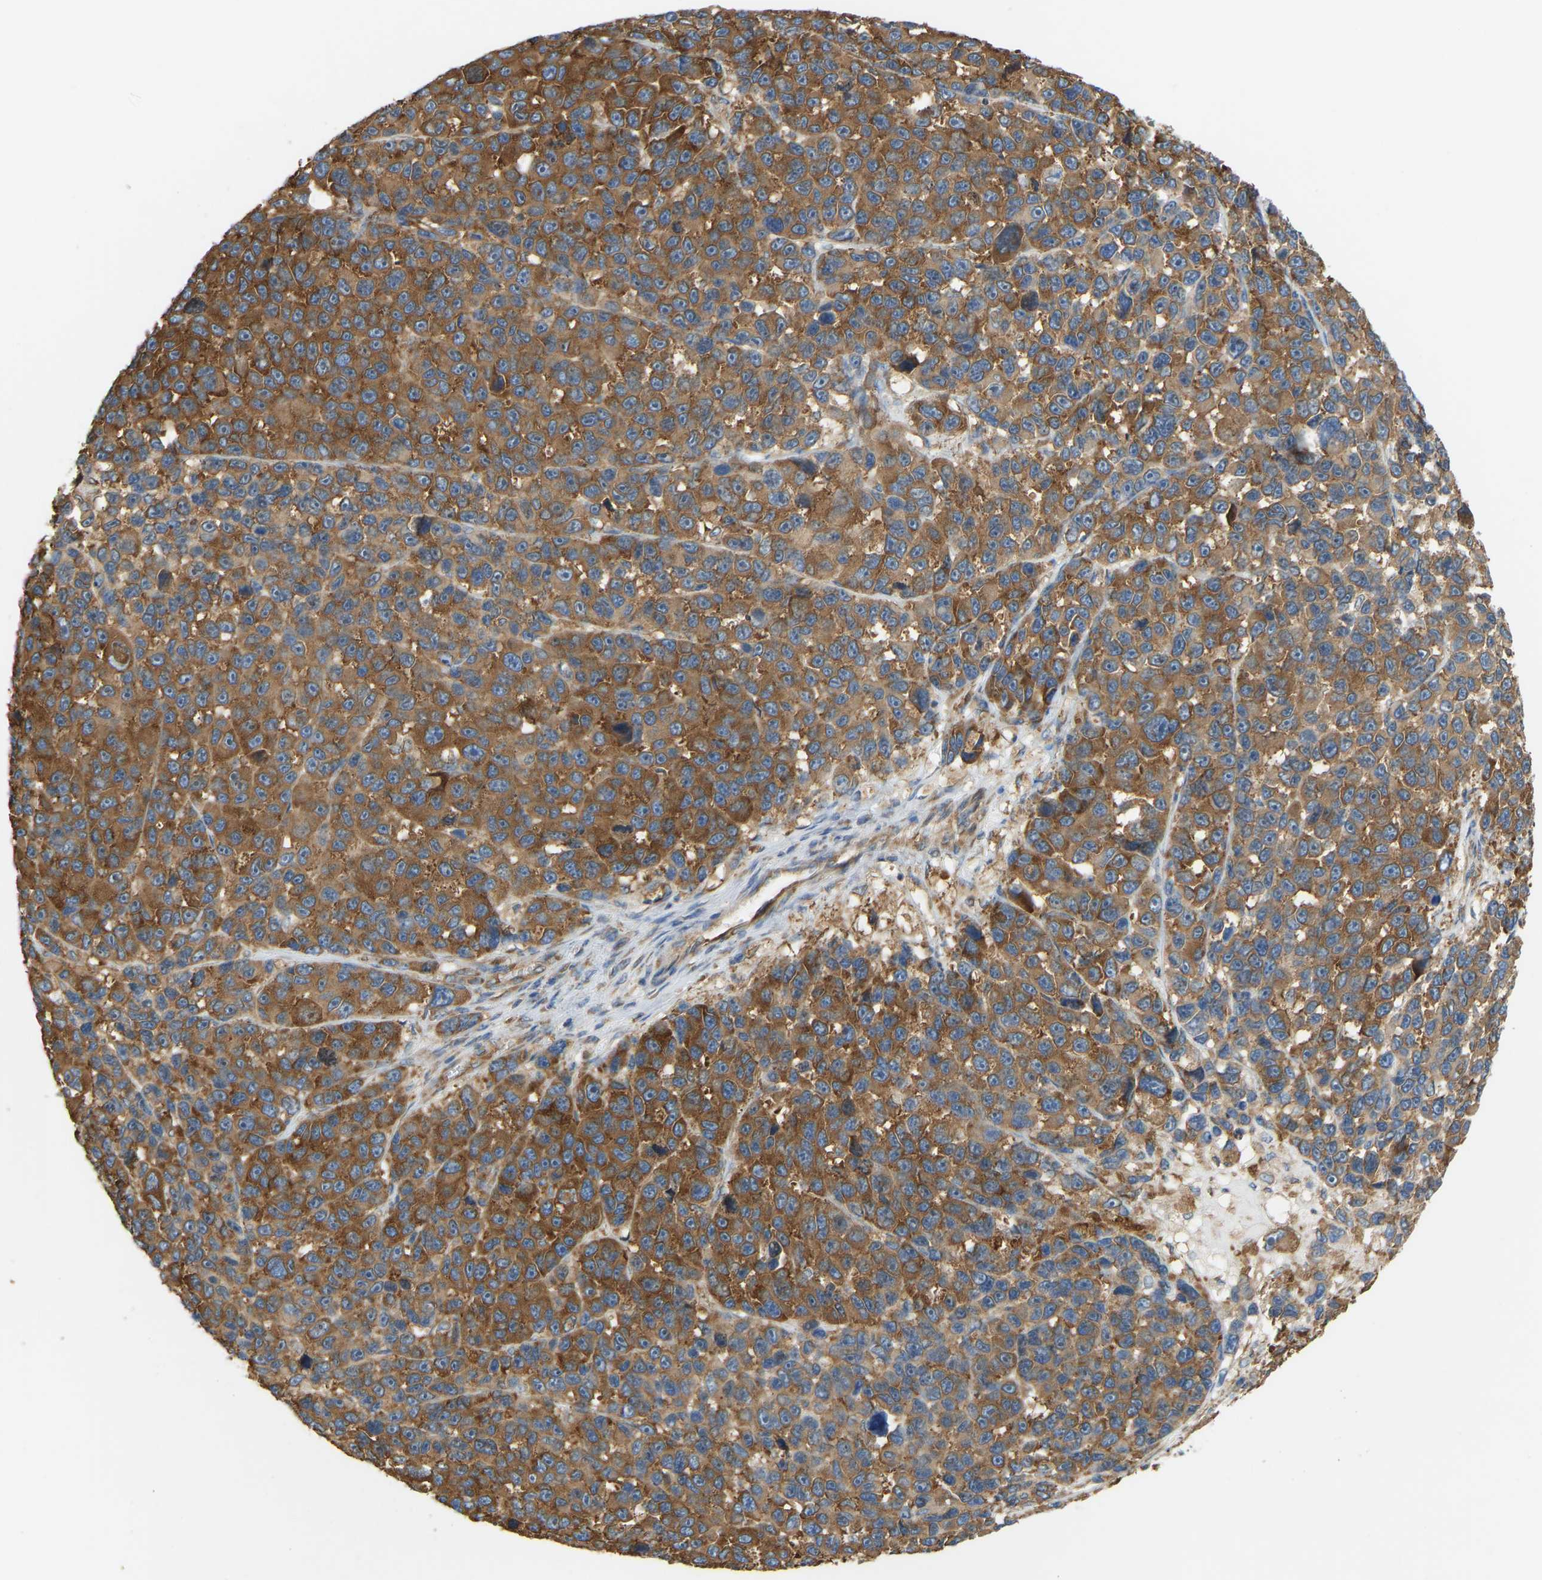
{"staining": {"intensity": "moderate", "quantity": ">75%", "location": "cytoplasmic/membranous"}, "tissue": "melanoma", "cell_type": "Tumor cells", "image_type": "cancer", "snomed": [{"axis": "morphology", "description": "Malignant melanoma, NOS"}, {"axis": "topography", "description": "Skin"}], "caption": "Malignant melanoma stained with a protein marker reveals moderate staining in tumor cells.", "gene": "RPS6KB2", "patient": {"sex": "male", "age": 53}}